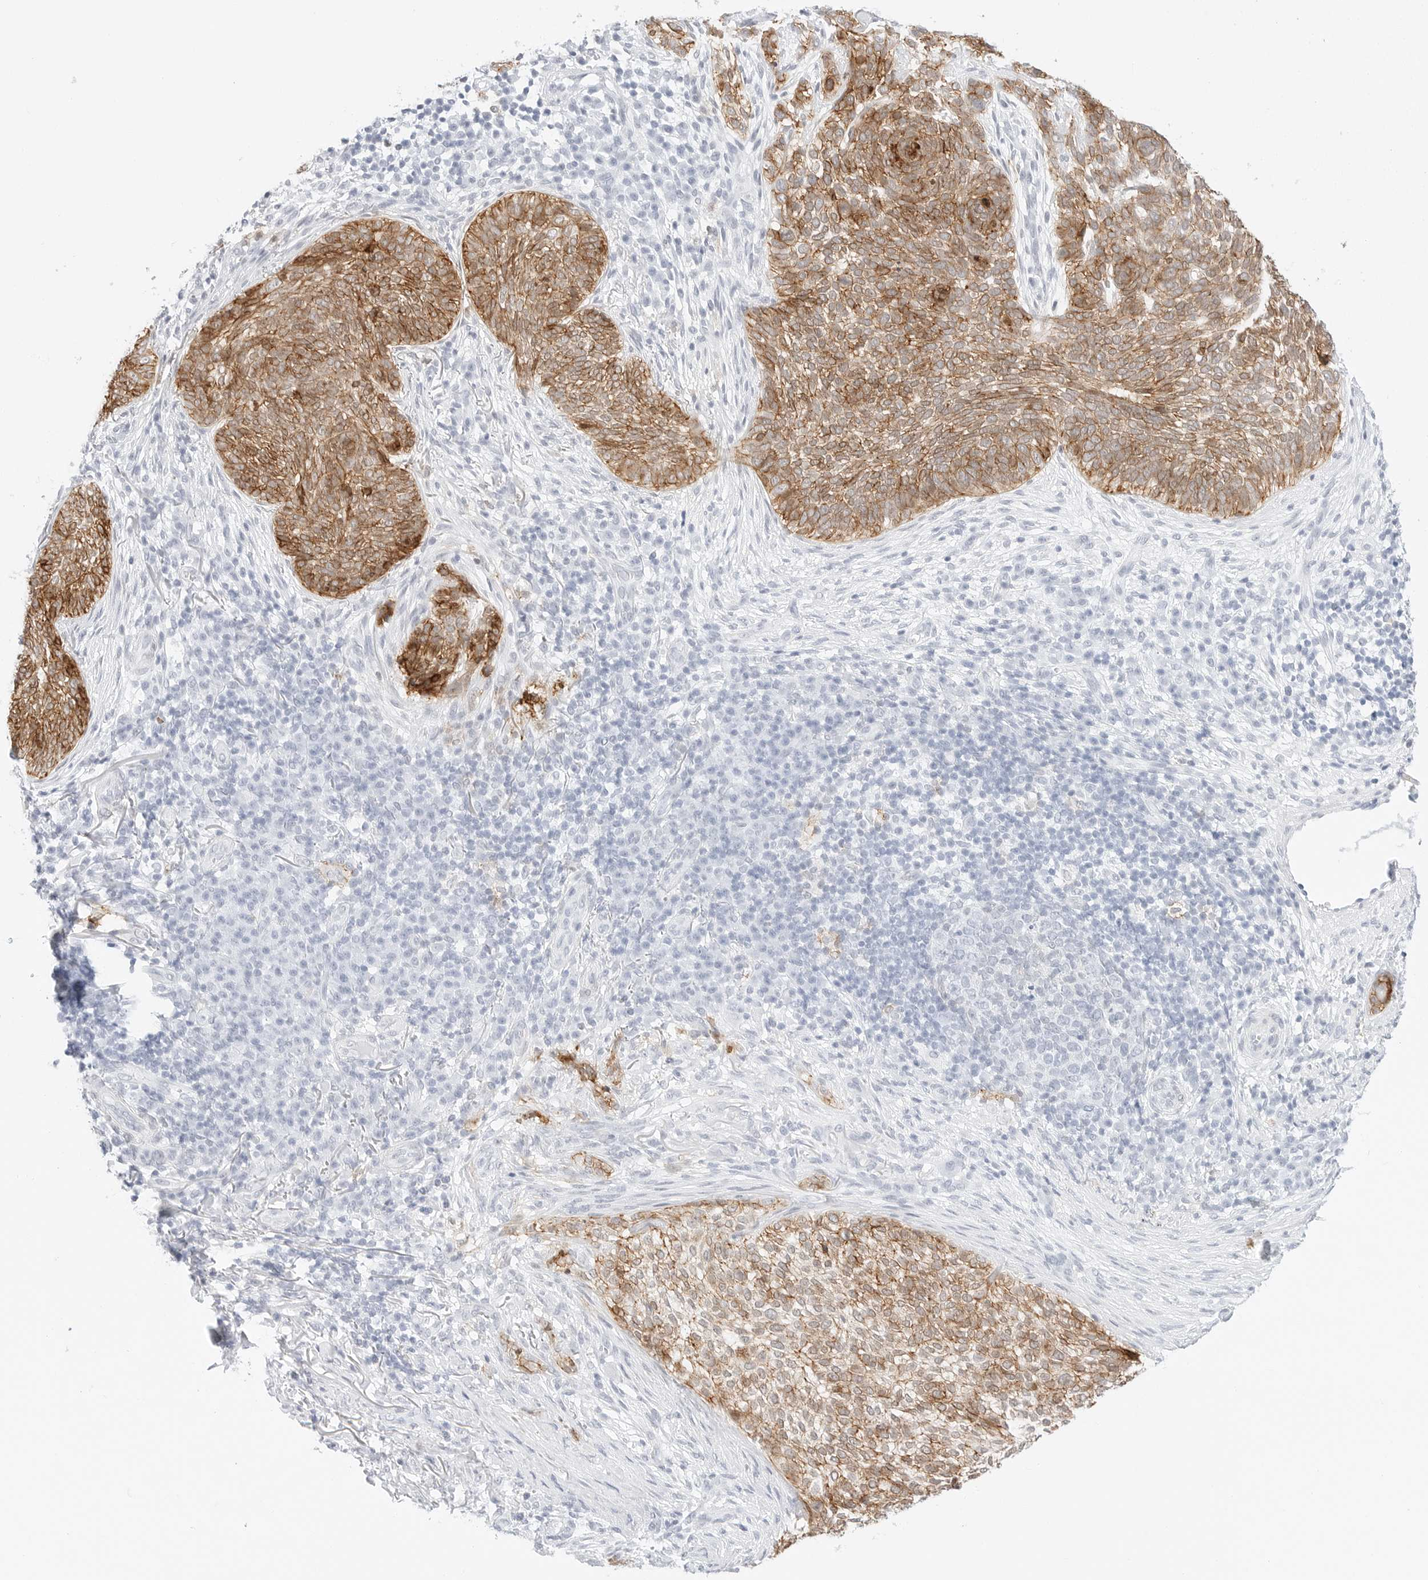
{"staining": {"intensity": "moderate", "quantity": ">75%", "location": "cytoplasmic/membranous"}, "tissue": "skin cancer", "cell_type": "Tumor cells", "image_type": "cancer", "snomed": [{"axis": "morphology", "description": "Basal cell carcinoma"}, {"axis": "topography", "description": "Skin"}], "caption": "There is medium levels of moderate cytoplasmic/membranous staining in tumor cells of skin cancer (basal cell carcinoma), as demonstrated by immunohistochemical staining (brown color).", "gene": "CDH1", "patient": {"sex": "female", "age": 64}}